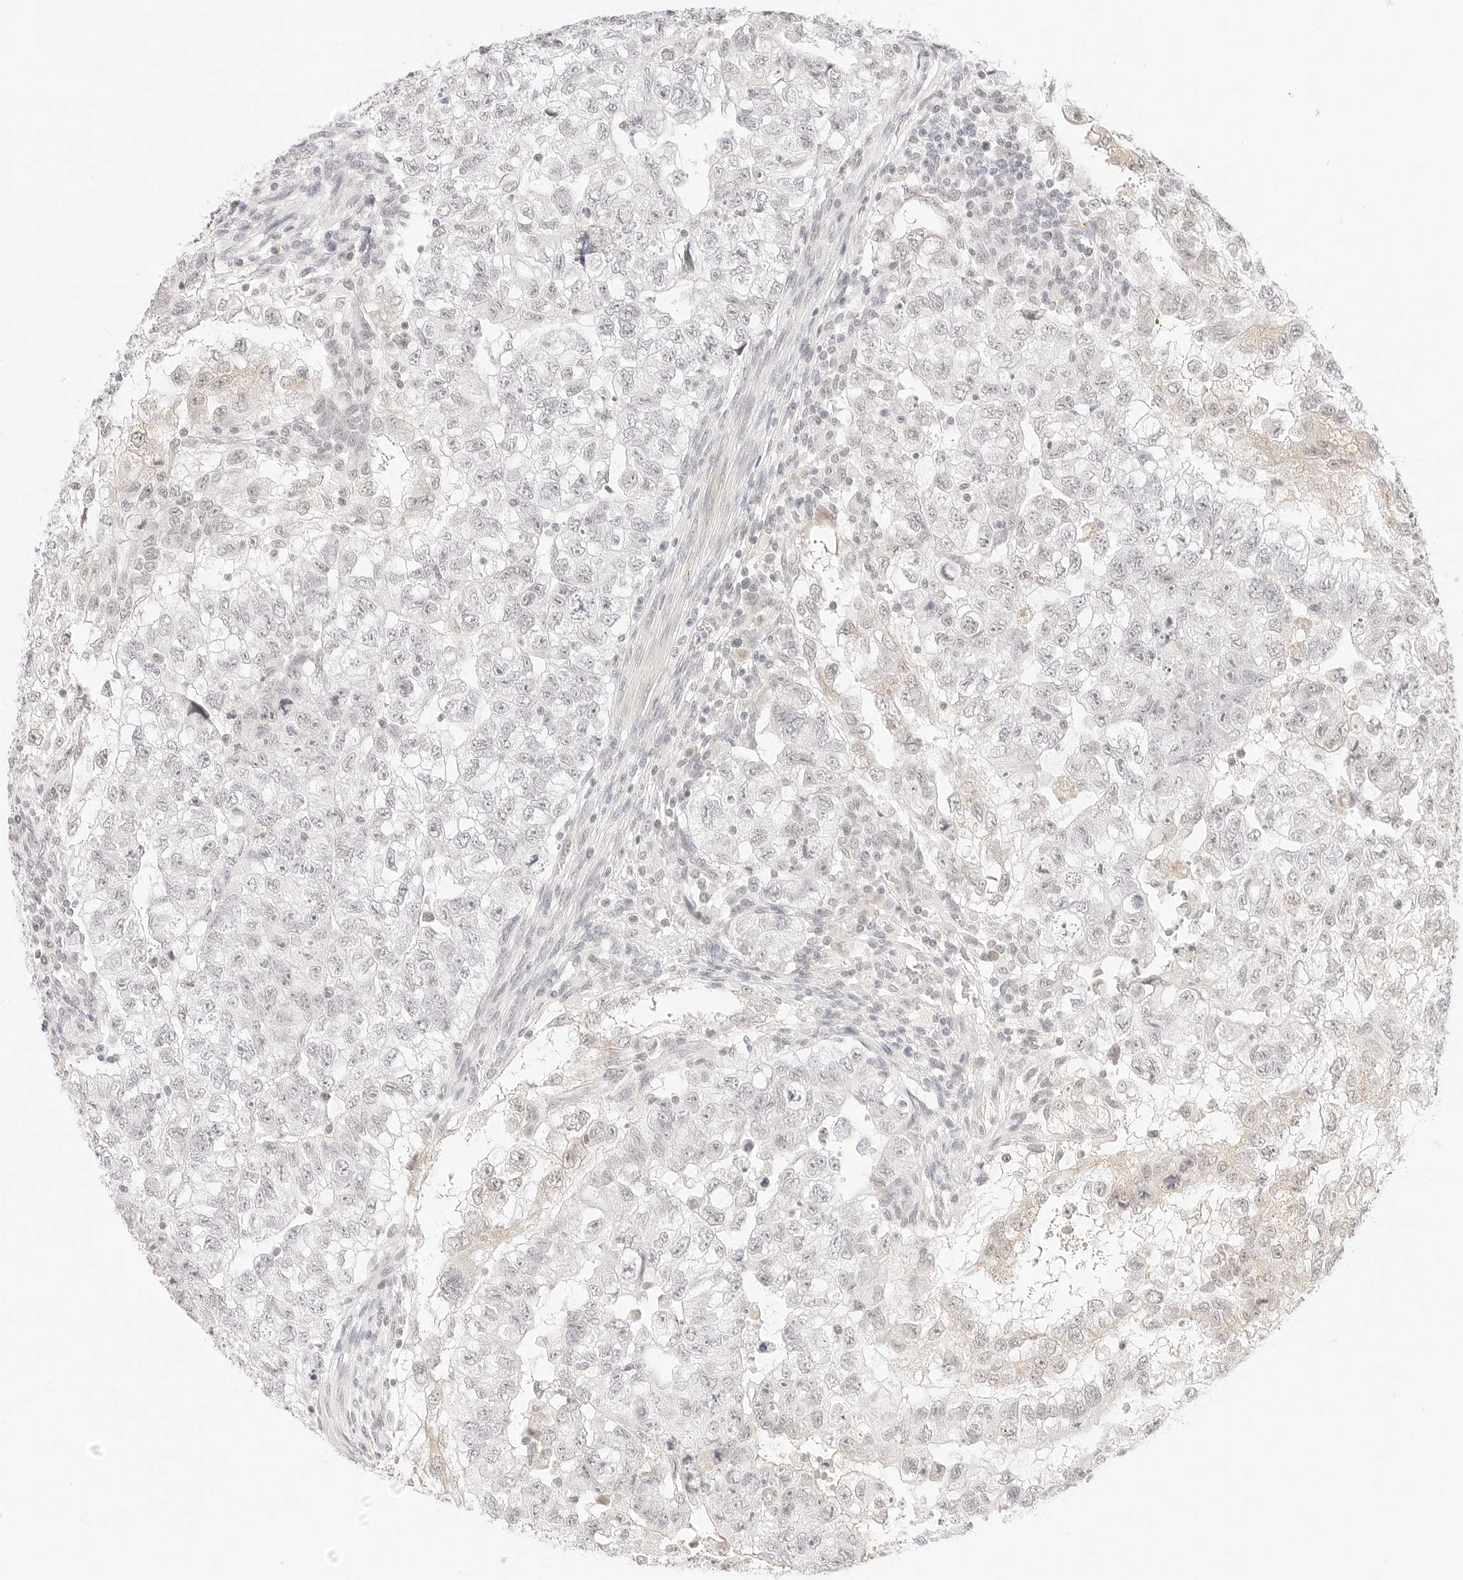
{"staining": {"intensity": "negative", "quantity": "none", "location": "none"}, "tissue": "testis cancer", "cell_type": "Tumor cells", "image_type": "cancer", "snomed": [{"axis": "morphology", "description": "Carcinoma, Embryonal, NOS"}, {"axis": "topography", "description": "Testis"}], "caption": "High power microscopy photomicrograph of an immunohistochemistry micrograph of testis cancer (embryonal carcinoma), revealing no significant expression in tumor cells.", "gene": "XKR4", "patient": {"sex": "male", "age": 37}}